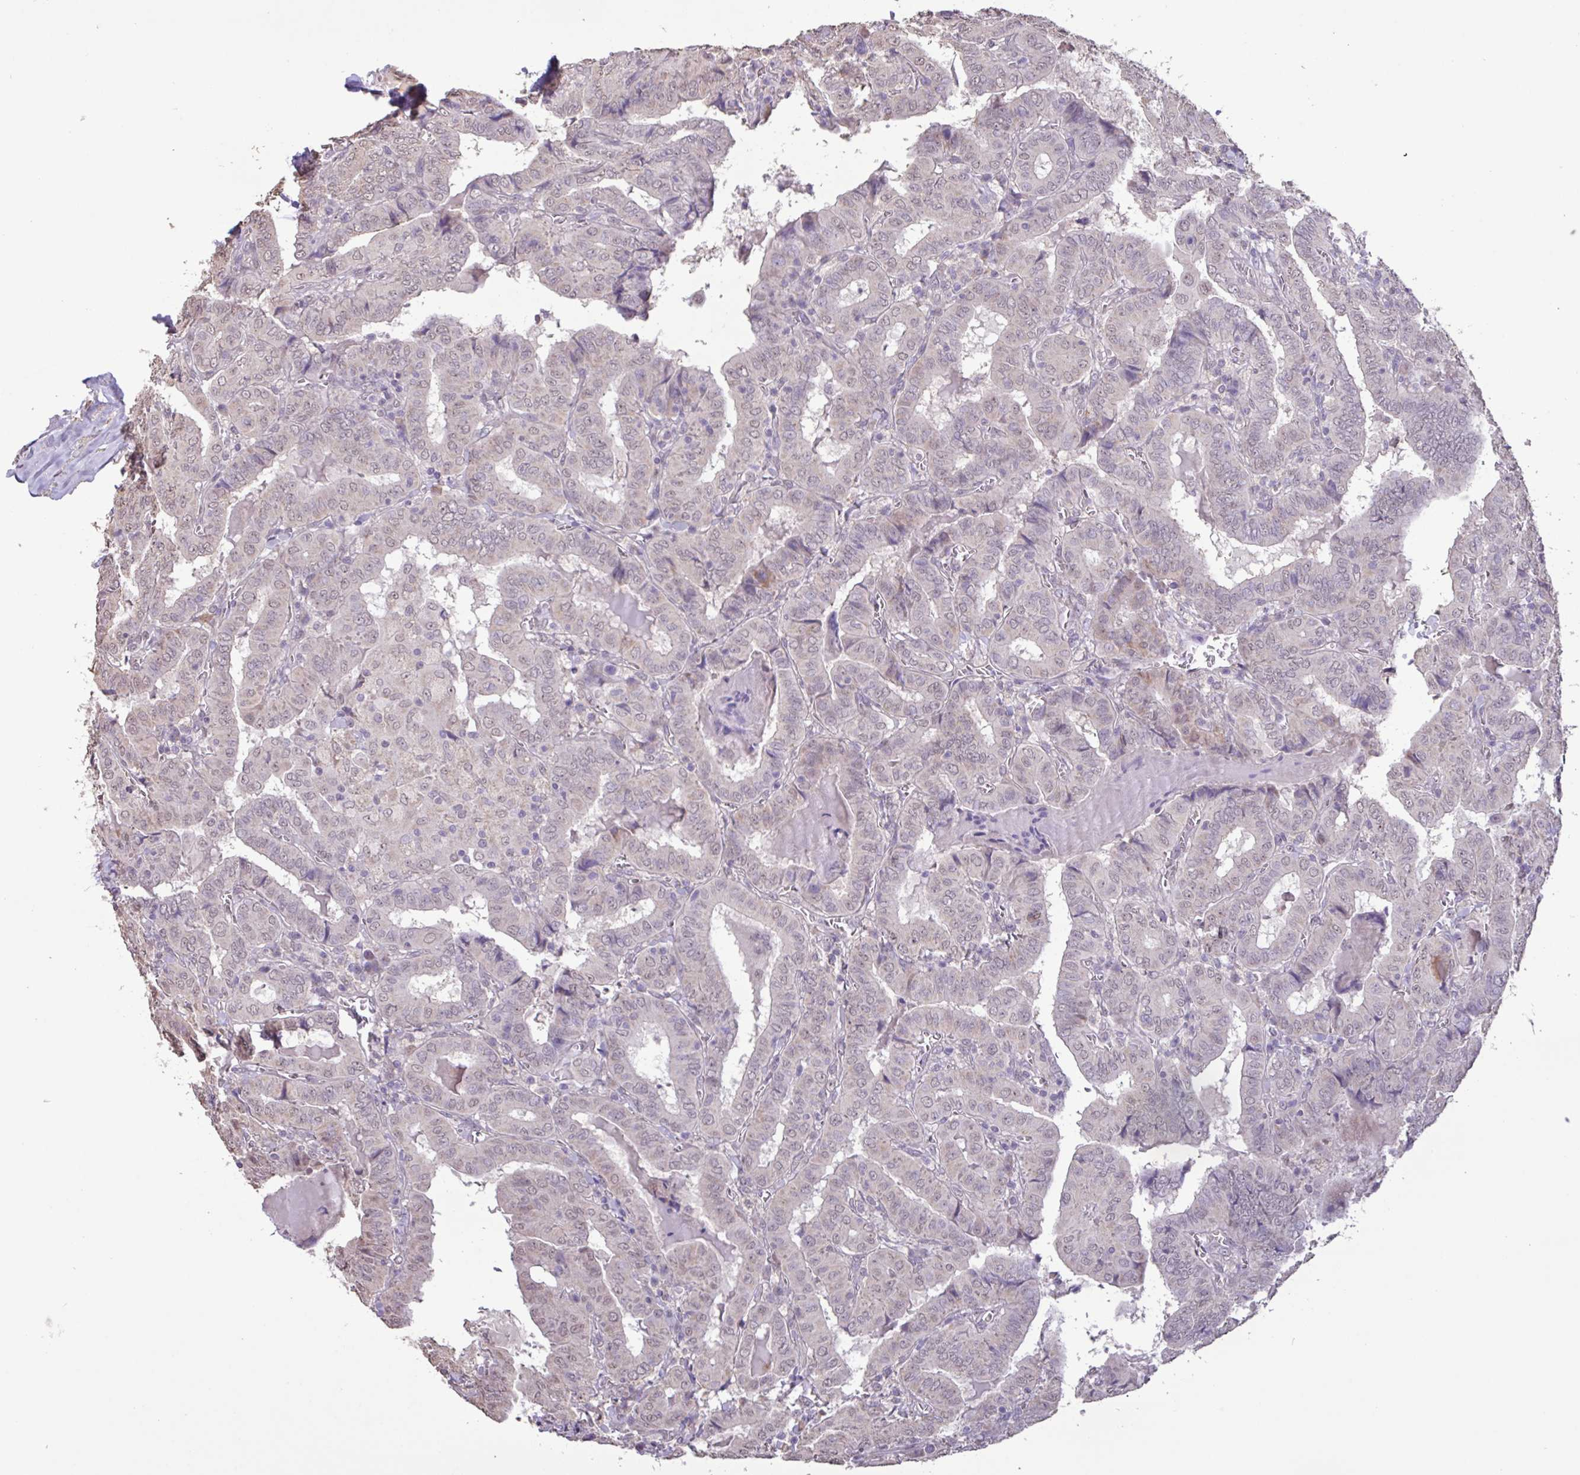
{"staining": {"intensity": "negative", "quantity": "none", "location": "none"}, "tissue": "thyroid cancer", "cell_type": "Tumor cells", "image_type": "cancer", "snomed": [{"axis": "morphology", "description": "Papillary adenocarcinoma, NOS"}, {"axis": "topography", "description": "Thyroid gland"}], "caption": "IHC histopathology image of thyroid cancer stained for a protein (brown), which demonstrates no expression in tumor cells.", "gene": "L3MBTL3", "patient": {"sex": "female", "age": 72}}